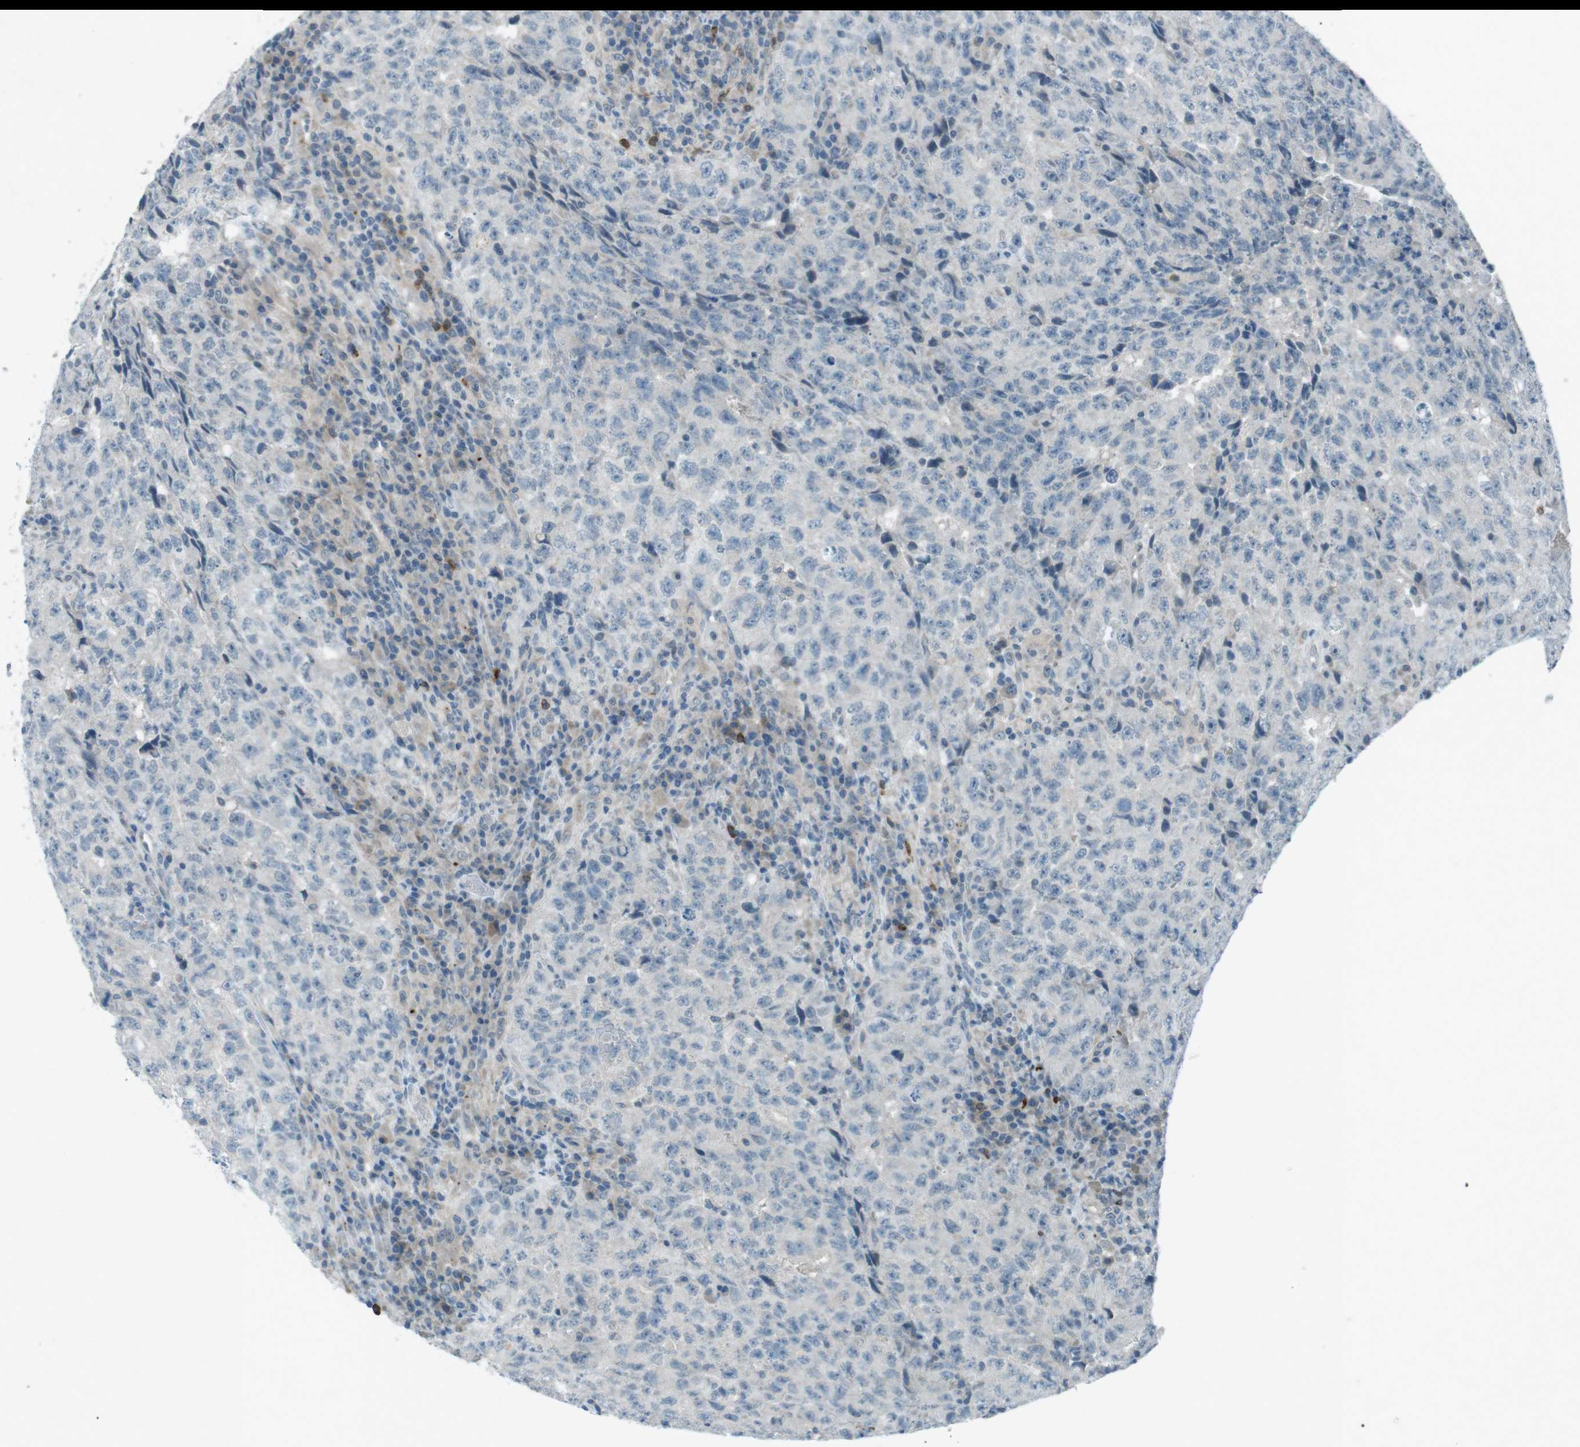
{"staining": {"intensity": "negative", "quantity": "none", "location": "none"}, "tissue": "testis cancer", "cell_type": "Tumor cells", "image_type": "cancer", "snomed": [{"axis": "morphology", "description": "Necrosis, NOS"}, {"axis": "morphology", "description": "Carcinoma, Embryonal, NOS"}, {"axis": "topography", "description": "Testis"}], "caption": "The image shows no significant positivity in tumor cells of embryonal carcinoma (testis).", "gene": "FCRLA", "patient": {"sex": "male", "age": 19}}